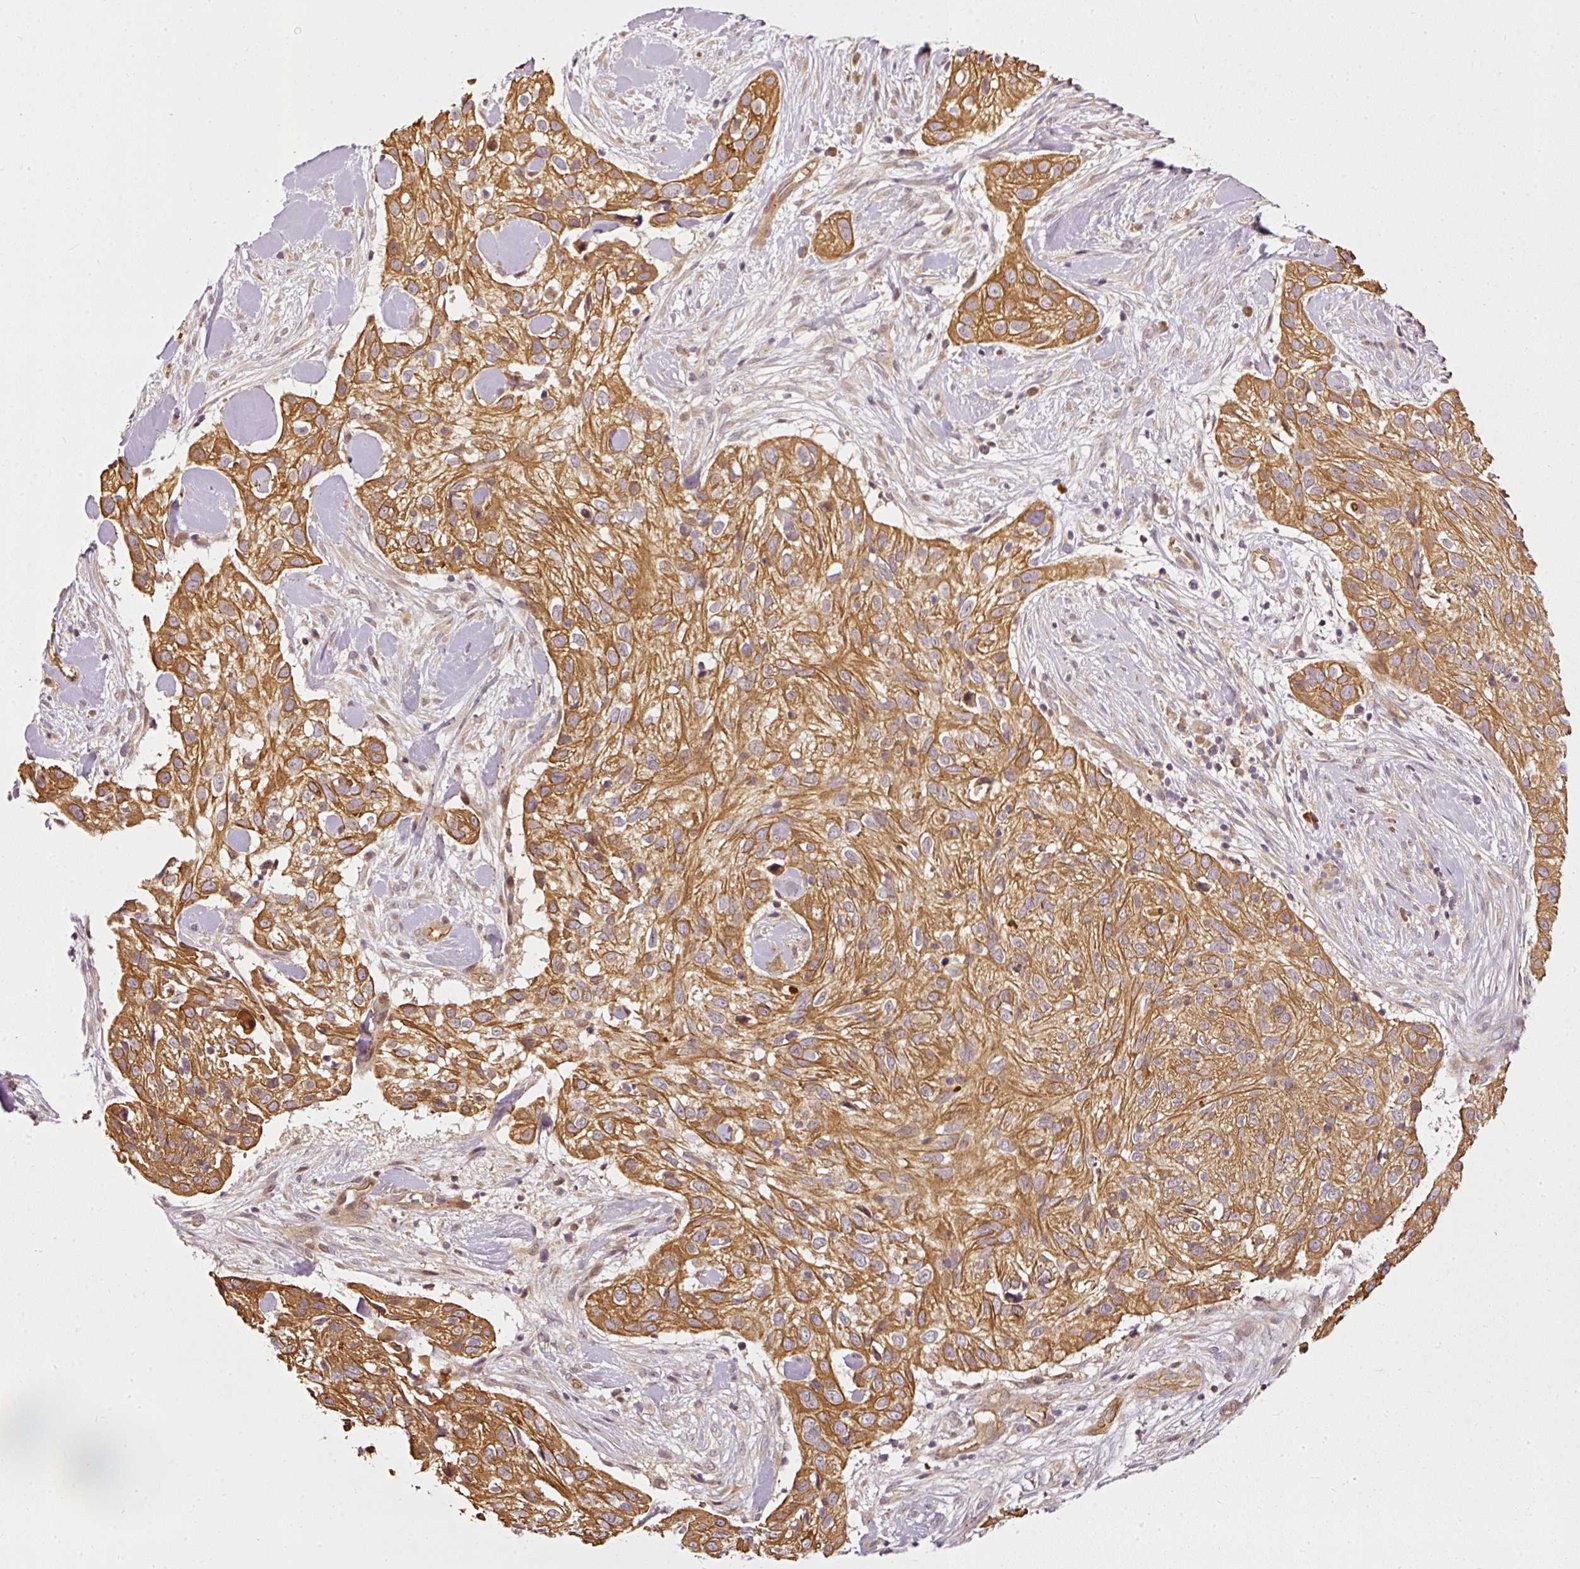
{"staining": {"intensity": "strong", "quantity": ">75%", "location": "cytoplasmic/membranous"}, "tissue": "skin cancer", "cell_type": "Tumor cells", "image_type": "cancer", "snomed": [{"axis": "morphology", "description": "Squamous cell carcinoma, NOS"}, {"axis": "topography", "description": "Skin"}], "caption": "There is high levels of strong cytoplasmic/membranous positivity in tumor cells of skin squamous cell carcinoma, as demonstrated by immunohistochemical staining (brown color).", "gene": "MIF4GD", "patient": {"sex": "male", "age": 82}}